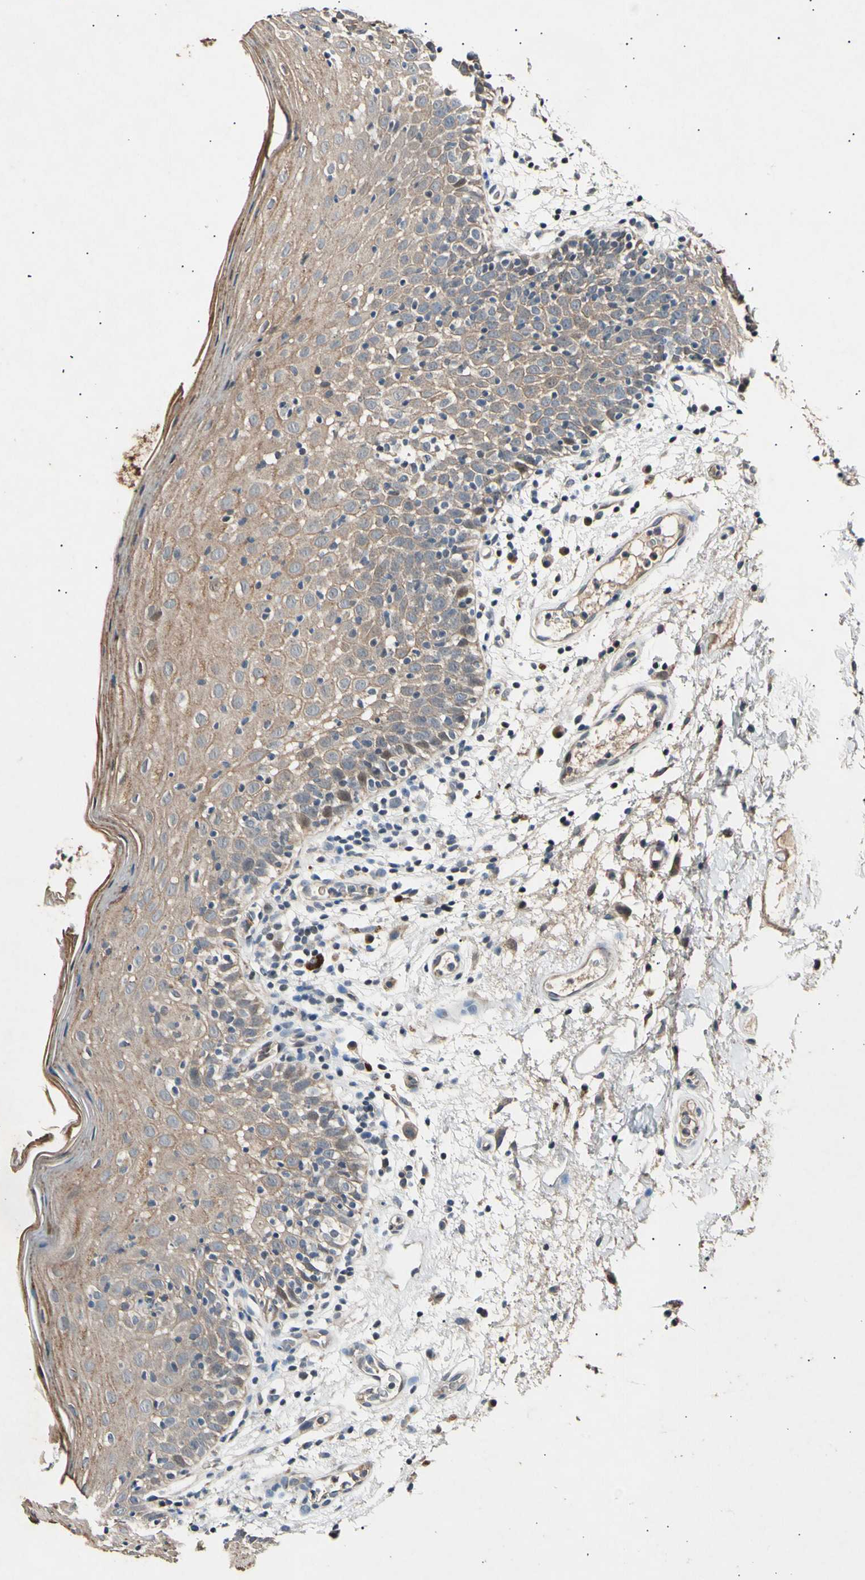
{"staining": {"intensity": "weak", "quantity": ">75%", "location": "cytoplasmic/membranous"}, "tissue": "oral mucosa", "cell_type": "Squamous epithelial cells", "image_type": "normal", "snomed": [{"axis": "morphology", "description": "Normal tissue, NOS"}, {"axis": "morphology", "description": "Squamous cell carcinoma, NOS"}, {"axis": "topography", "description": "Skeletal muscle"}, {"axis": "topography", "description": "Oral tissue"}], "caption": "The immunohistochemical stain highlights weak cytoplasmic/membranous staining in squamous epithelial cells of benign oral mucosa. (Stains: DAB in brown, nuclei in blue, Microscopy: brightfield microscopy at high magnification).", "gene": "ADCY3", "patient": {"sex": "male", "age": 71}}